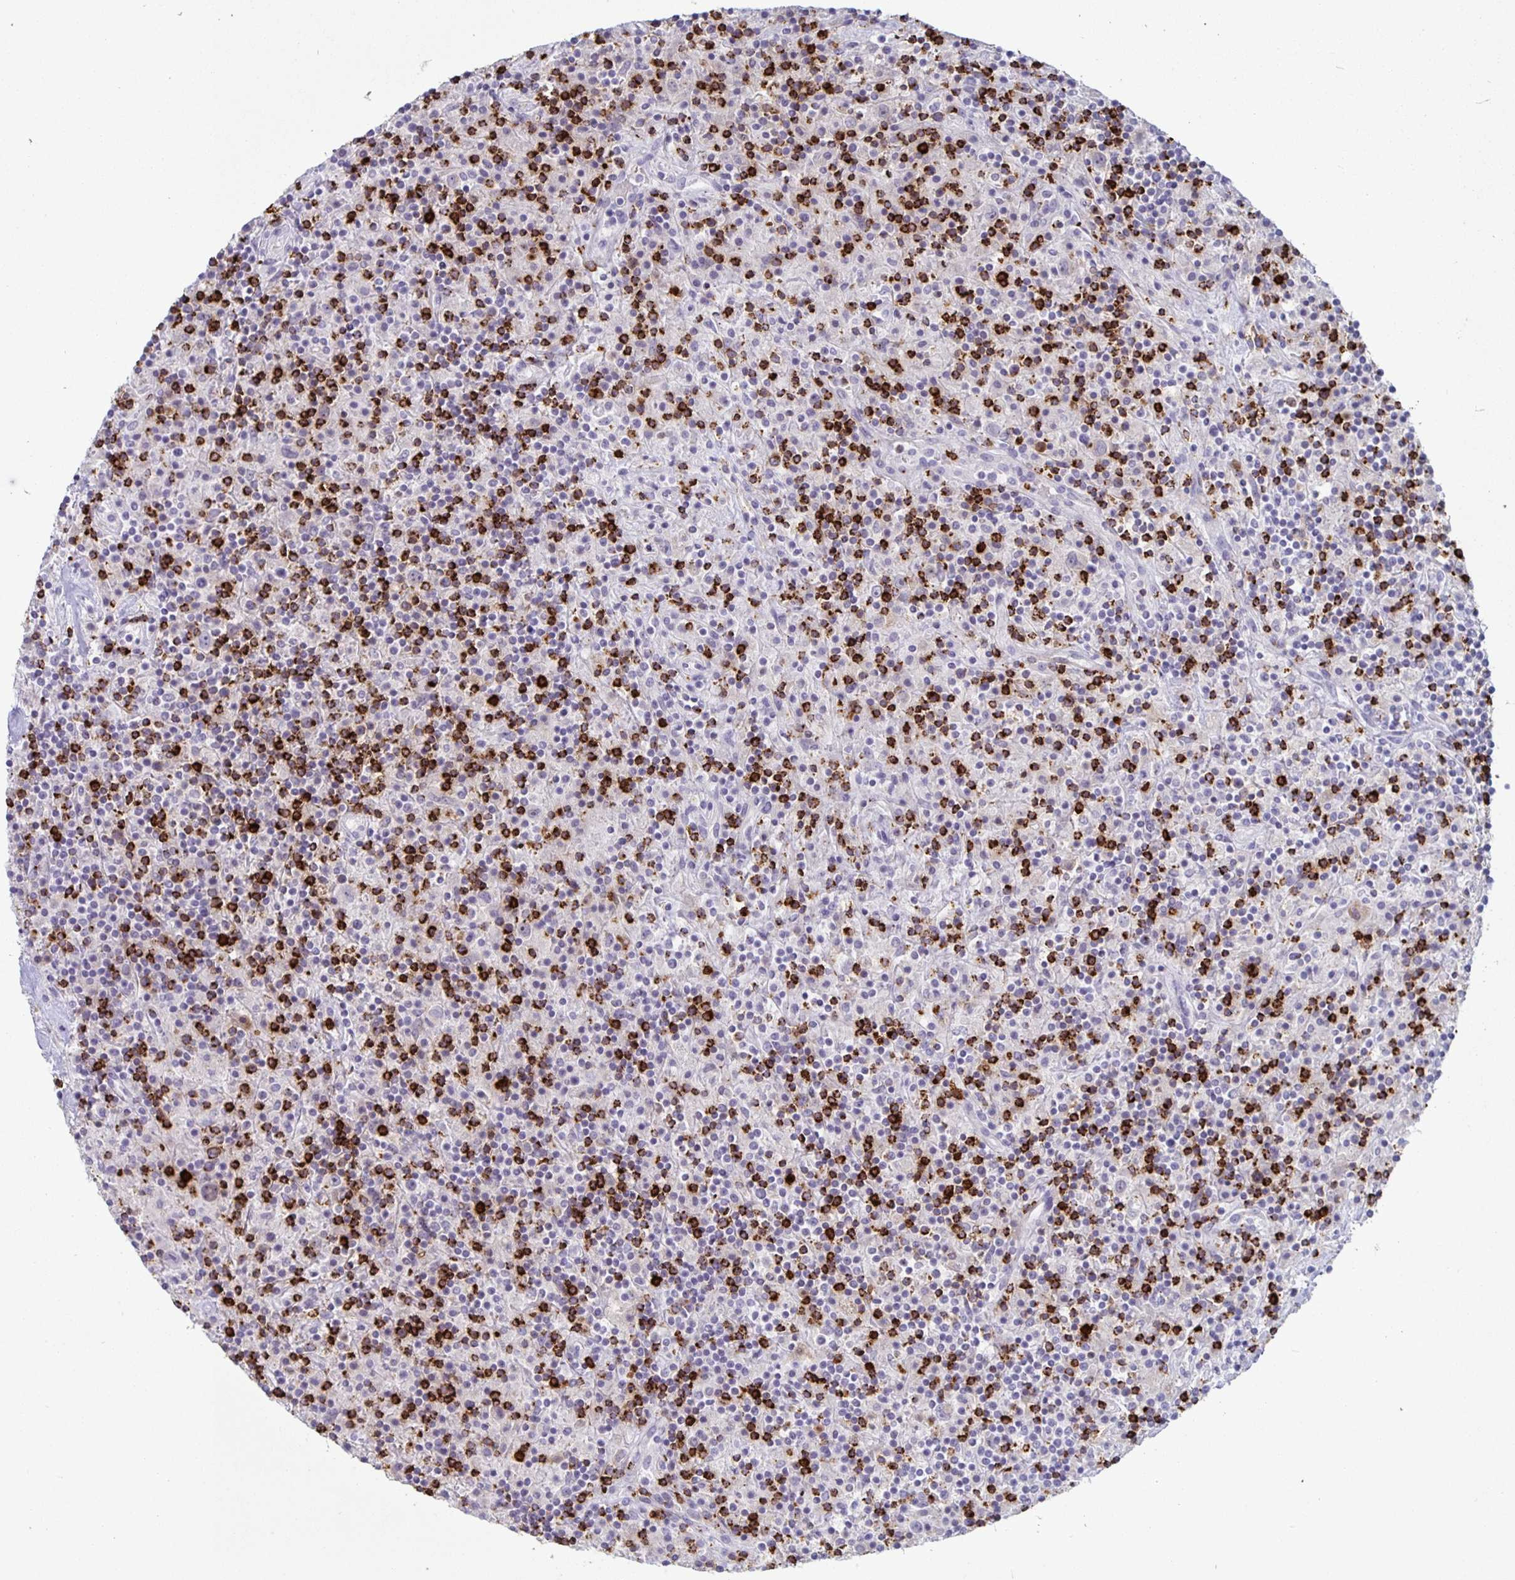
{"staining": {"intensity": "negative", "quantity": "none", "location": "none"}, "tissue": "lymphoma", "cell_type": "Tumor cells", "image_type": "cancer", "snomed": [{"axis": "morphology", "description": "Hodgkin's disease, NOS"}, {"axis": "topography", "description": "Lymph node"}], "caption": "An IHC micrograph of Hodgkin's disease is shown. There is no staining in tumor cells of Hodgkin's disease.", "gene": "GZMK", "patient": {"sex": "male", "age": 70}}